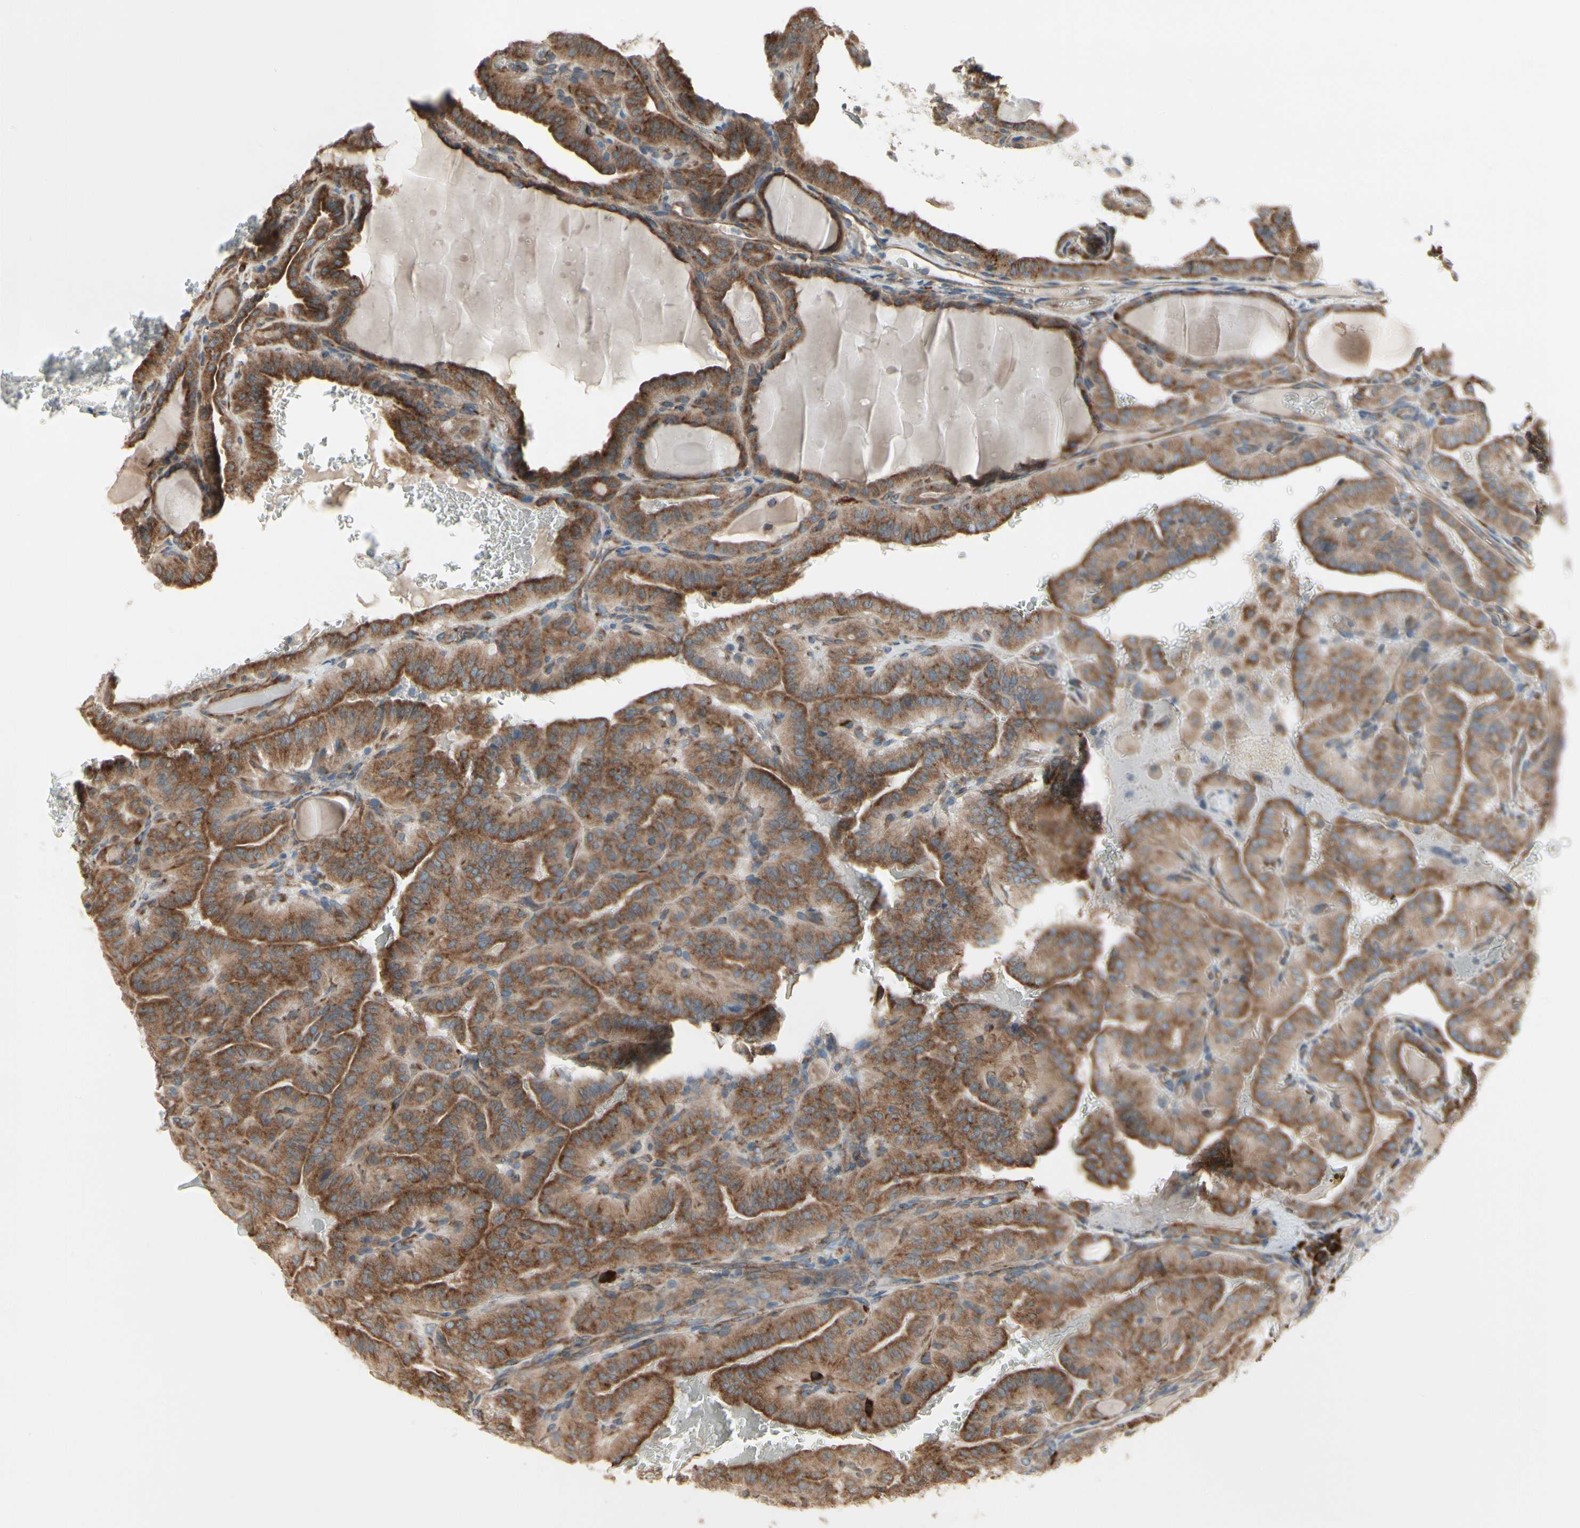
{"staining": {"intensity": "moderate", "quantity": ">75%", "location": "cytoplasmic/membranous"}, "tissue": "thyroid cancer", "cell_type": "Tumor cells", "image_type": "cancer", "snomed": [{"axis": "morphology", "description": "Papillary adenocarcinoma, NOS"}, {"axis": "topography", "description": "Thyroid gland"}], "caption": "Immunohistochemistry (DAB (3,3'-diaminobenzidine)) staining of human papillary adenocarcinoma (thyroid) reveals moderate cytoplasmic/membranous protein staining in approximately >75% of tumor cells. (IHC, brightfield microscopy, high magnification).", "gene": "FNDC3A", "patient": {"sex": "male", "age": 77}}